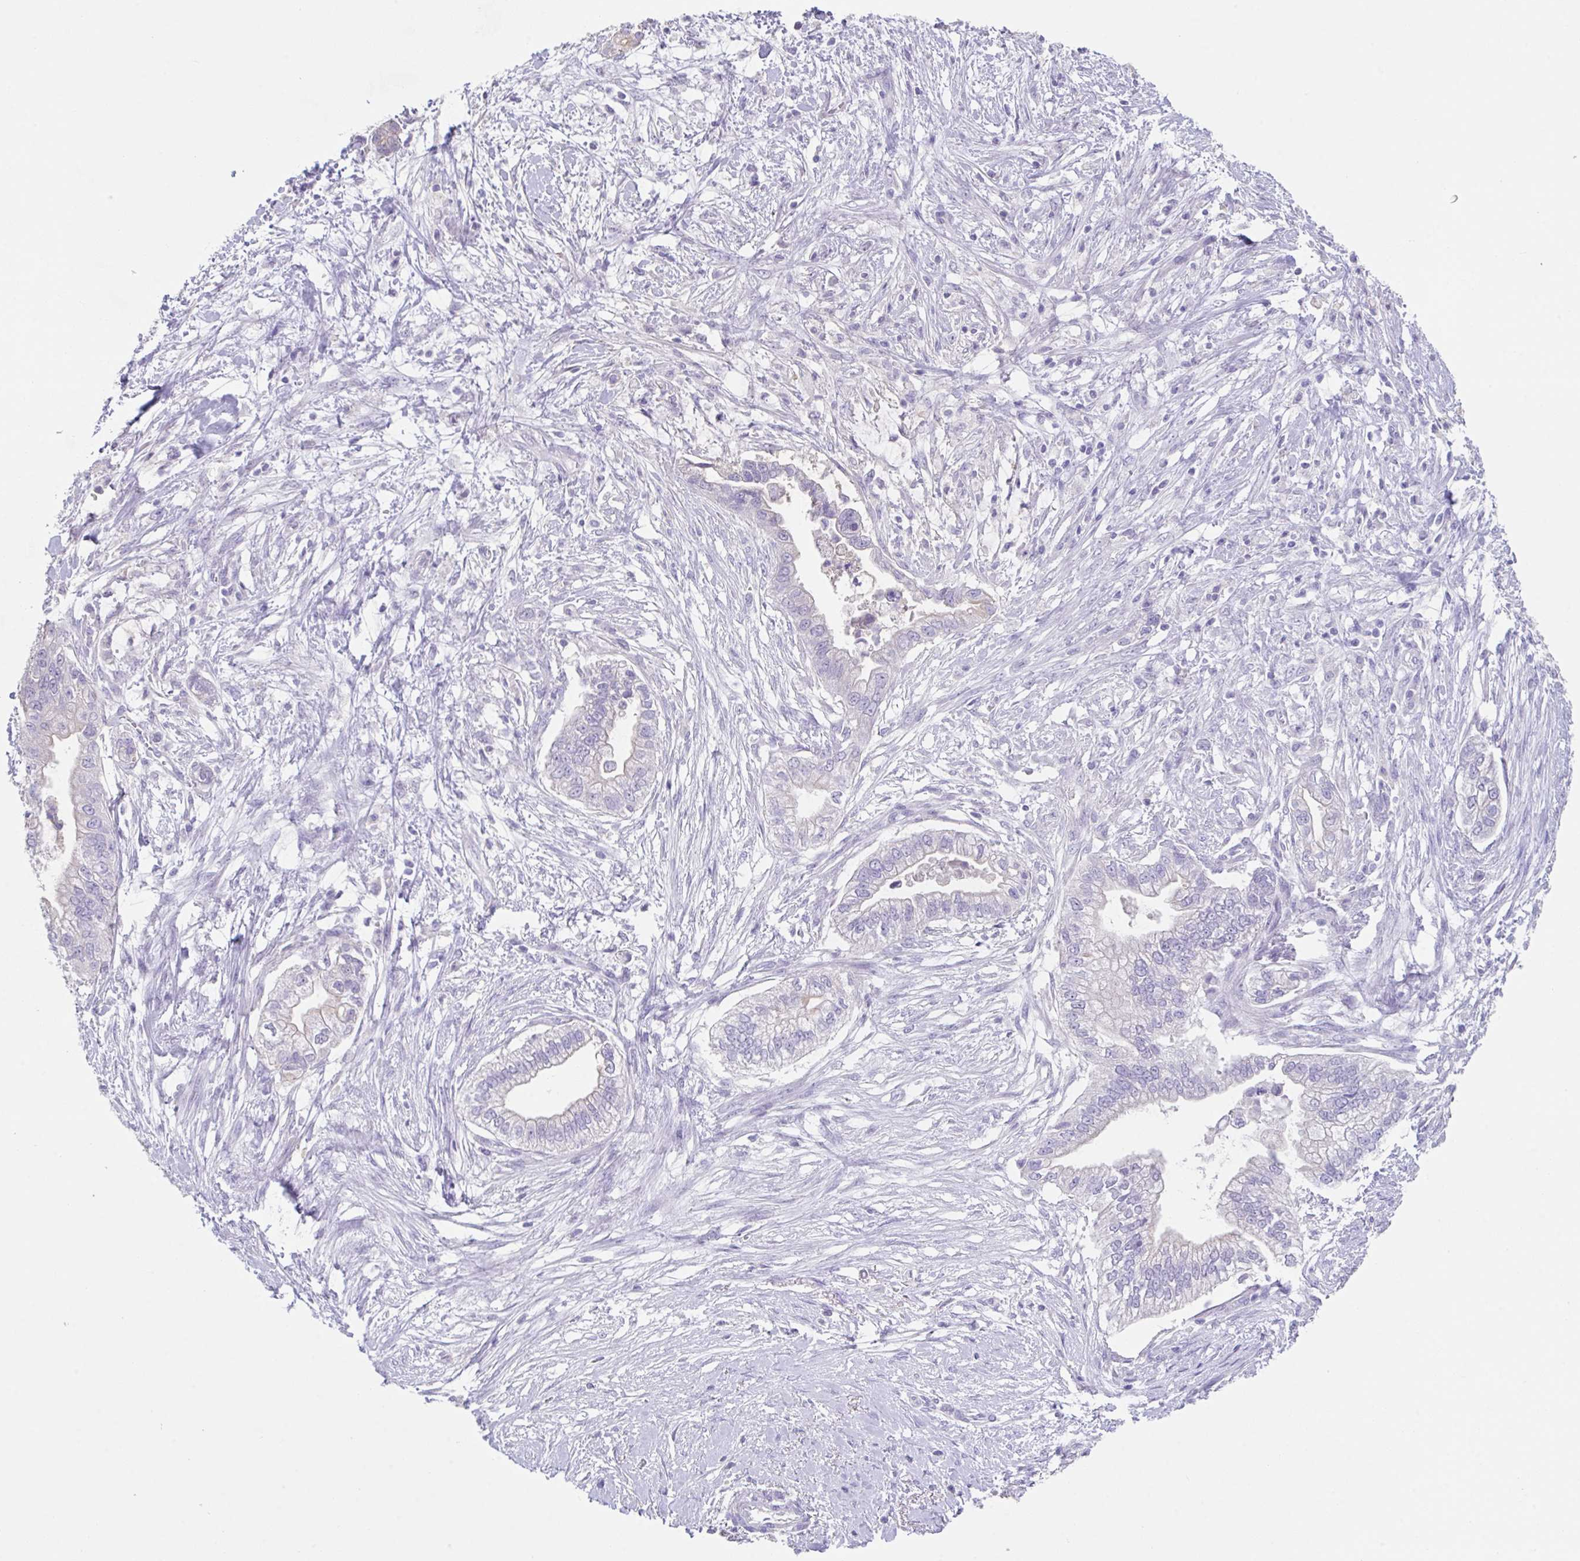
{"staining": {"intensity": "negative", "quantity": "none", "location": "none"}, "tissue": "pancreatic cancer", "cell_type": "Tumor cells", "image_type": "cancer", "snomed": [{"axis": "morphology", "description": "Adenocarcinoma, NOS"}, {"axis": "topography", "description": "Pancreas"}], "caption": "Protein analysis of pancreatic cancer displays no significant staining in tumor cells.", "gene": "SLC44A4", "patient": {"sex": "male", "age": 70}}